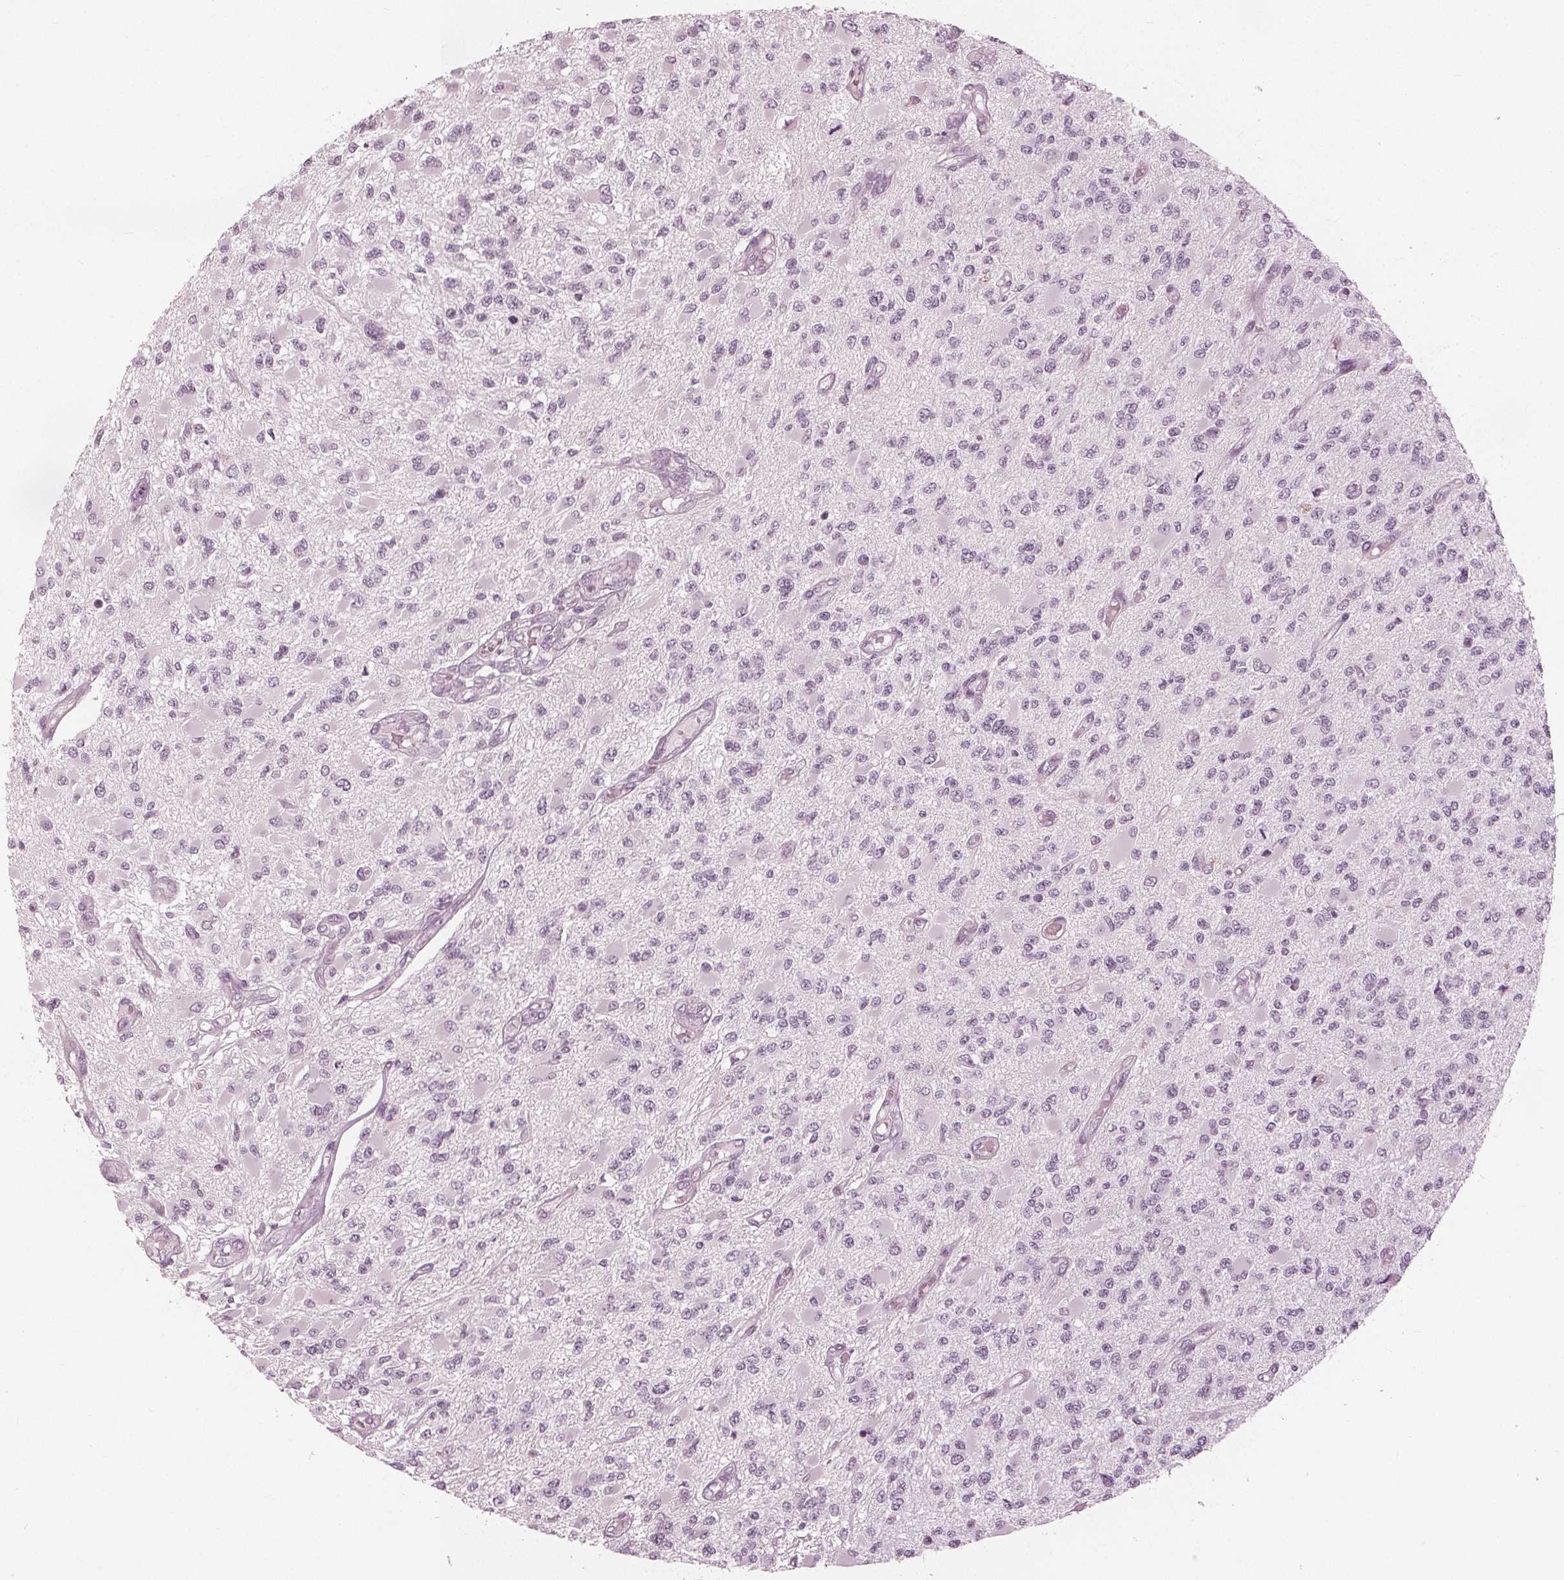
{"staining": {"intensity": "negative", "quantity": "none", "location": "none"}, "tissue": "glioma", "cell_type": "Tumor cells", "image_type": "cancer", "snomed": [{"axis": "morphology", "description": "Glioma, malignant, High grade"}, {"axis": "topography", "description": "Brain"}], "caption": "High-grade glioma (malignant) was stained to show a protein in brown. There is no significant staining in tumor cells.", "gene": "PAEP", "patient": {"sex": "female", "age": 63}}